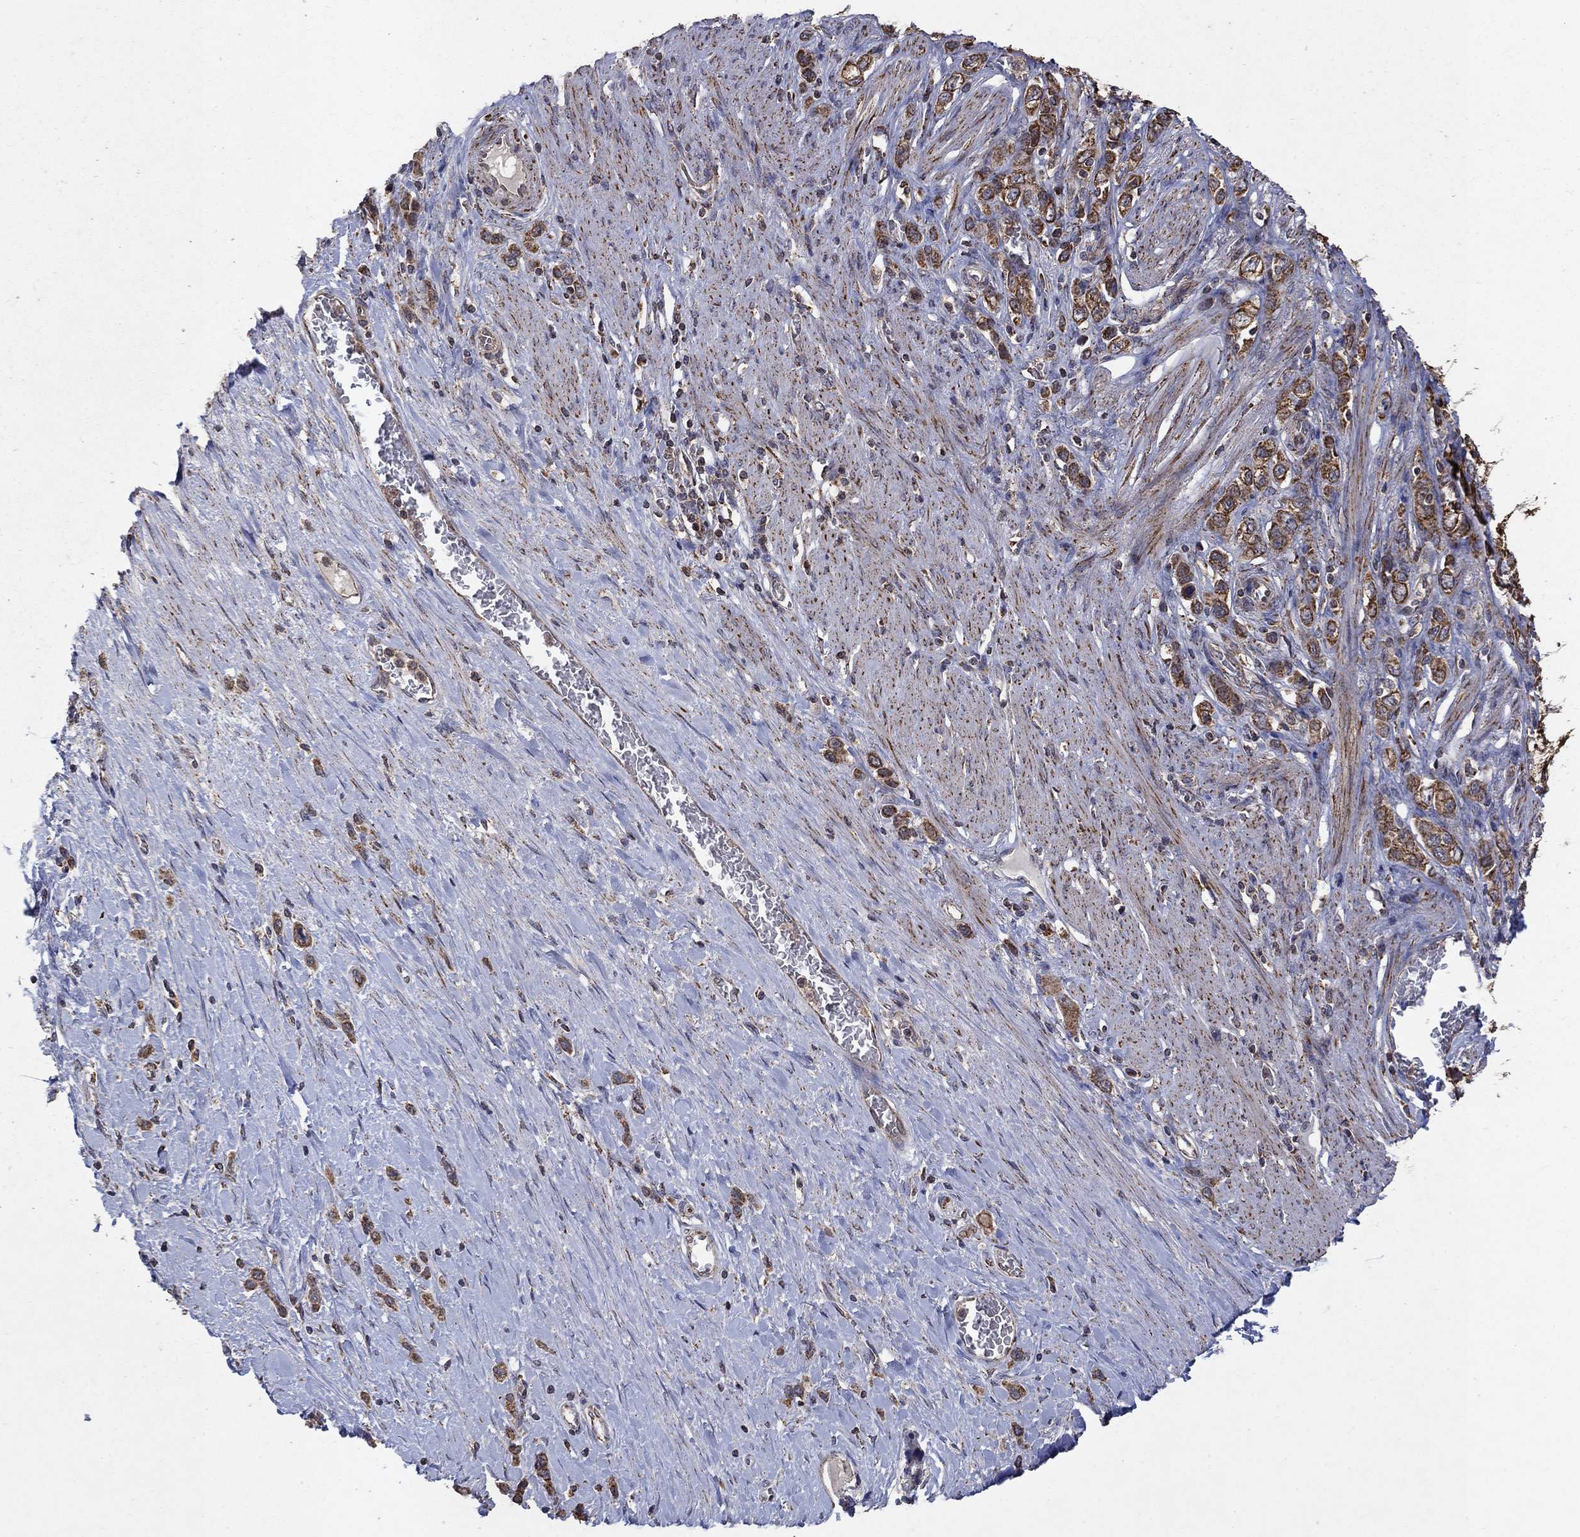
{"staining": {"intensity": "moderate", "quantity": ">75%", "location": "cytoplasmic/membranous"}, "tissue": "stomach cancer", "cell_type": "Tumor cells", "image_type": "cancer", "snomed": [{"axis": "morphology", "description": "Normal tissue, NOS"}, {"axis": "morphology", "description": "Adenocarcinoma, NOS"}, {"axis": "morphology", "description": "Adenocarcinoma, High grade"}, {"axis": "topography", "description": "Stomach, upper"}, {"axis": "topography", "description": "Stomach"}], "caption": "Brown immunohistochemical staining in stomach cancer (adenocarcinoma) demonstrates moderate cytoplasmic/membranous positivity in approximately >75% of tumor cells.", "gene": "DPH1", "patient": {"sex": "female", "age": 65}}